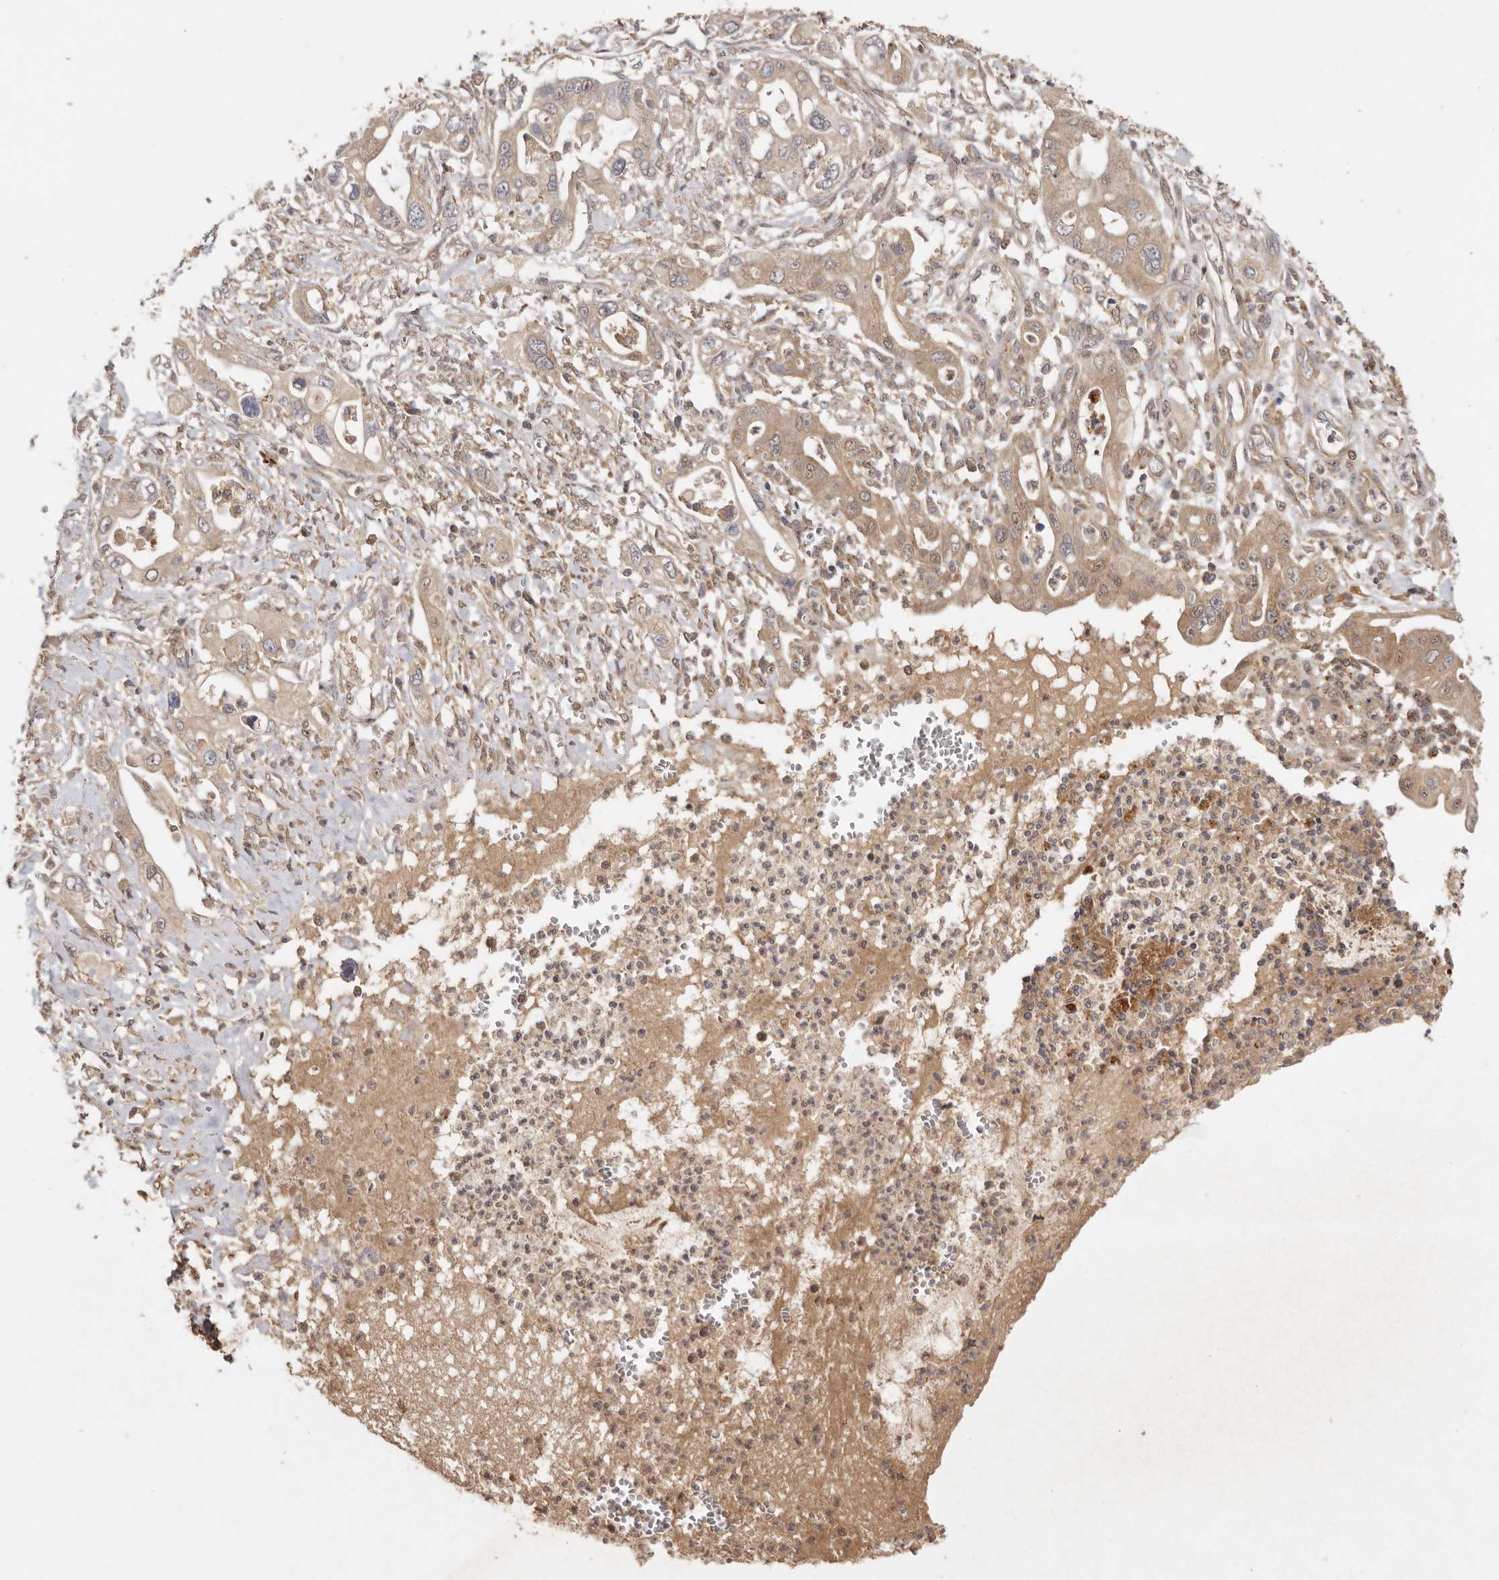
{"staining": {"intensity": "weak", "quantity": ">75%", "location": "cytoplasmic/membranous"}, "tissue": "pancreatic cancer", "cell_type": "Tumor cells", "image_type": "cancer", "snomed": [{"axis": "morphology", "description": "Adenocarcinoma, NOS"}, {"axis": "topography", "description": "Pancreas"}], "caption": "Pancreatic cancer stained for a protein (brown) displays weak cytoplasmic/membranous positive staining in approximately >75% of tumor cells.", "gene": "RWDD1", "patient": {"sex": "male", "age": 68}}